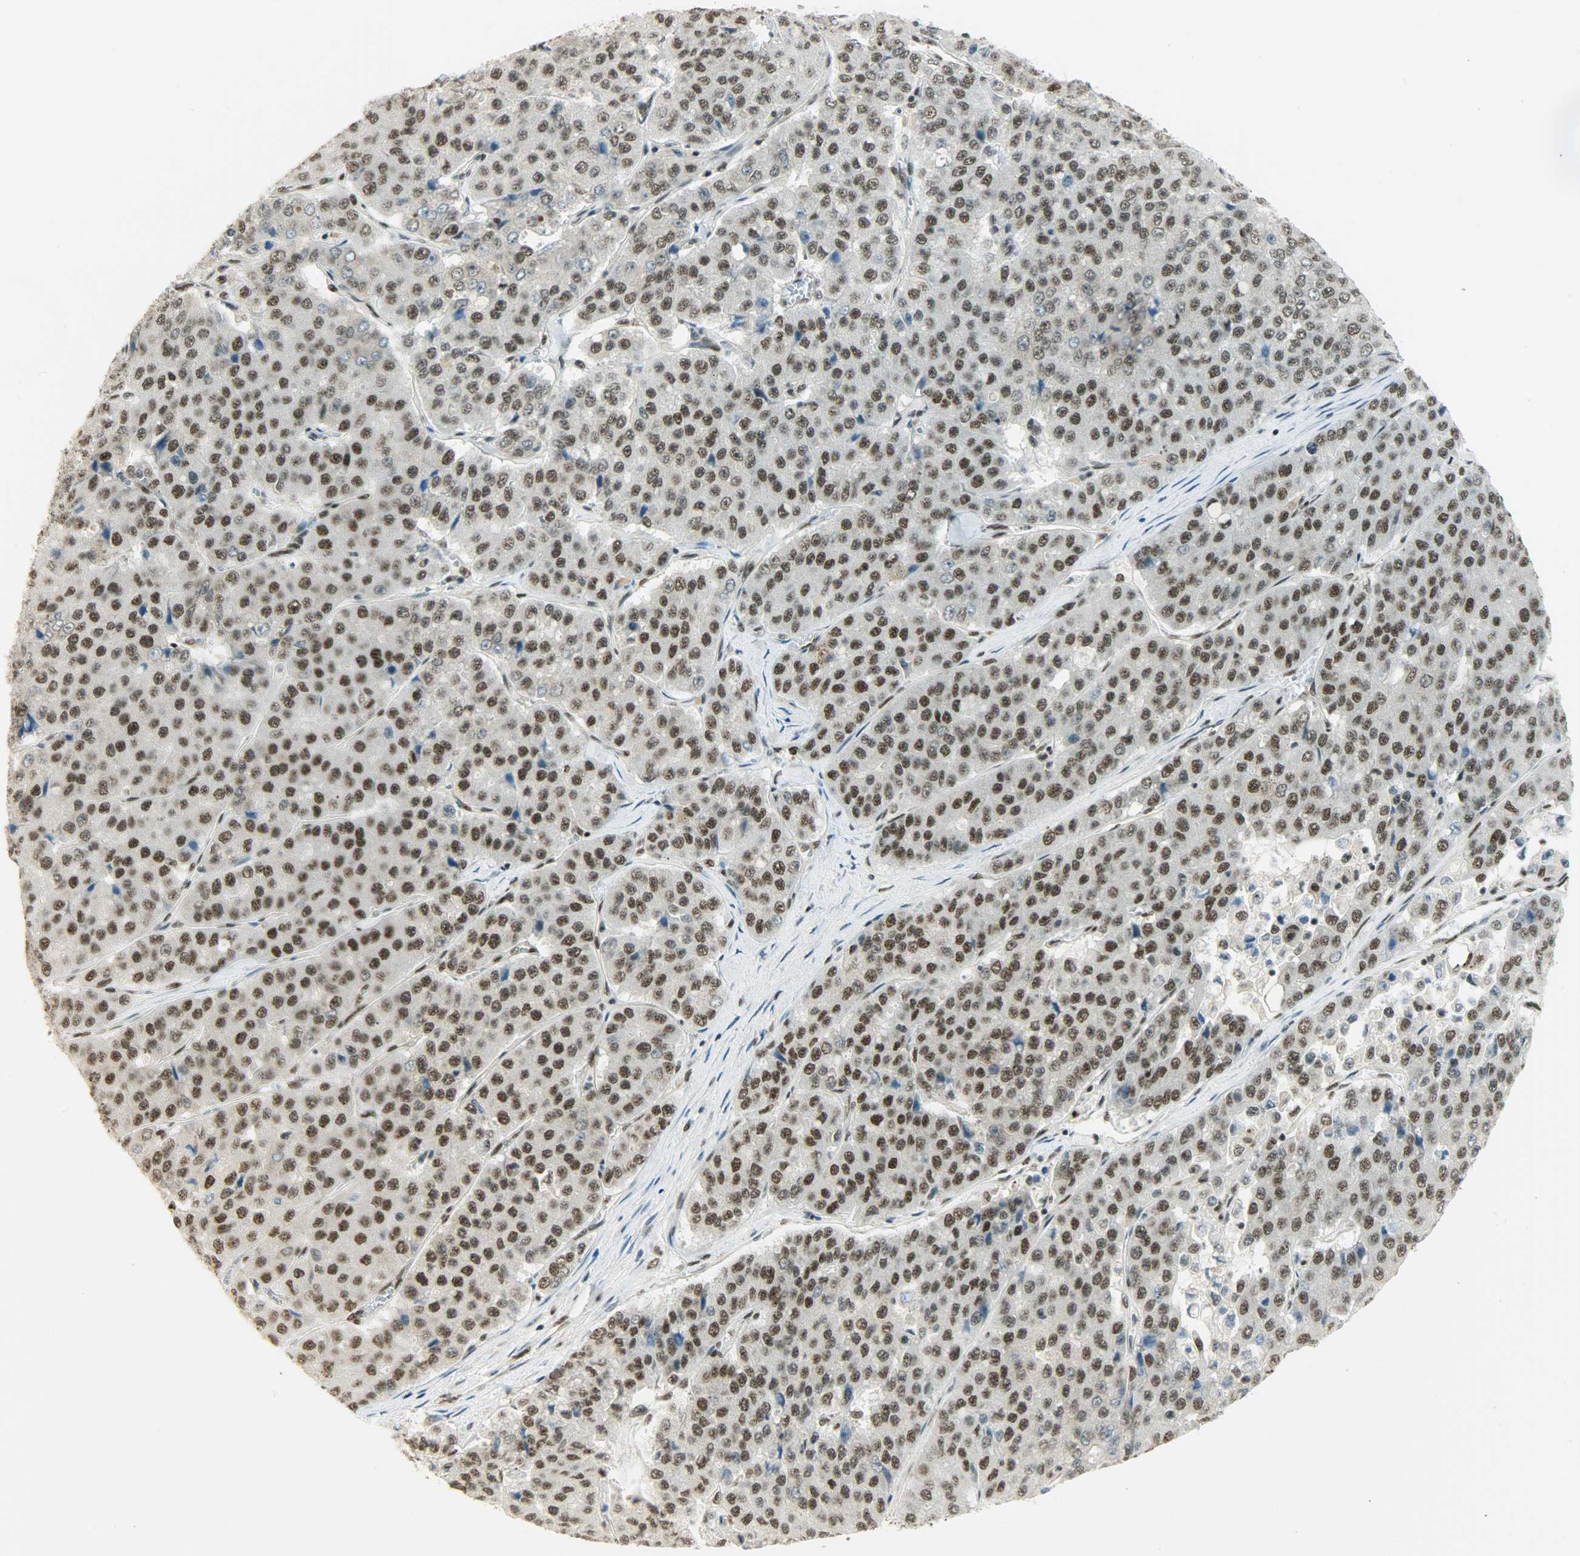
{"staining": {"intensity": "strong", "quantity": ">75%", "location": "nuclear"}, "tissue": "pancreatic cancer", "cell_type": "Tumor cells", "image_type": "cancer", "snomed": [{"axis": "morphology", "description": "Adenocarcinoma, NOS"}, {"axis": "topography", "description": "Pancreas"}], "caption": "DAB (3,3'-diaminobenzidine) immunohistochemical staining of human pancreatic cancer (adenocarcinoma) reveals strong nuclear protein positivity in about >75% of tumor cells.", "gene": "SUGP1", "patient": {"sex": "male", "age": 50}}